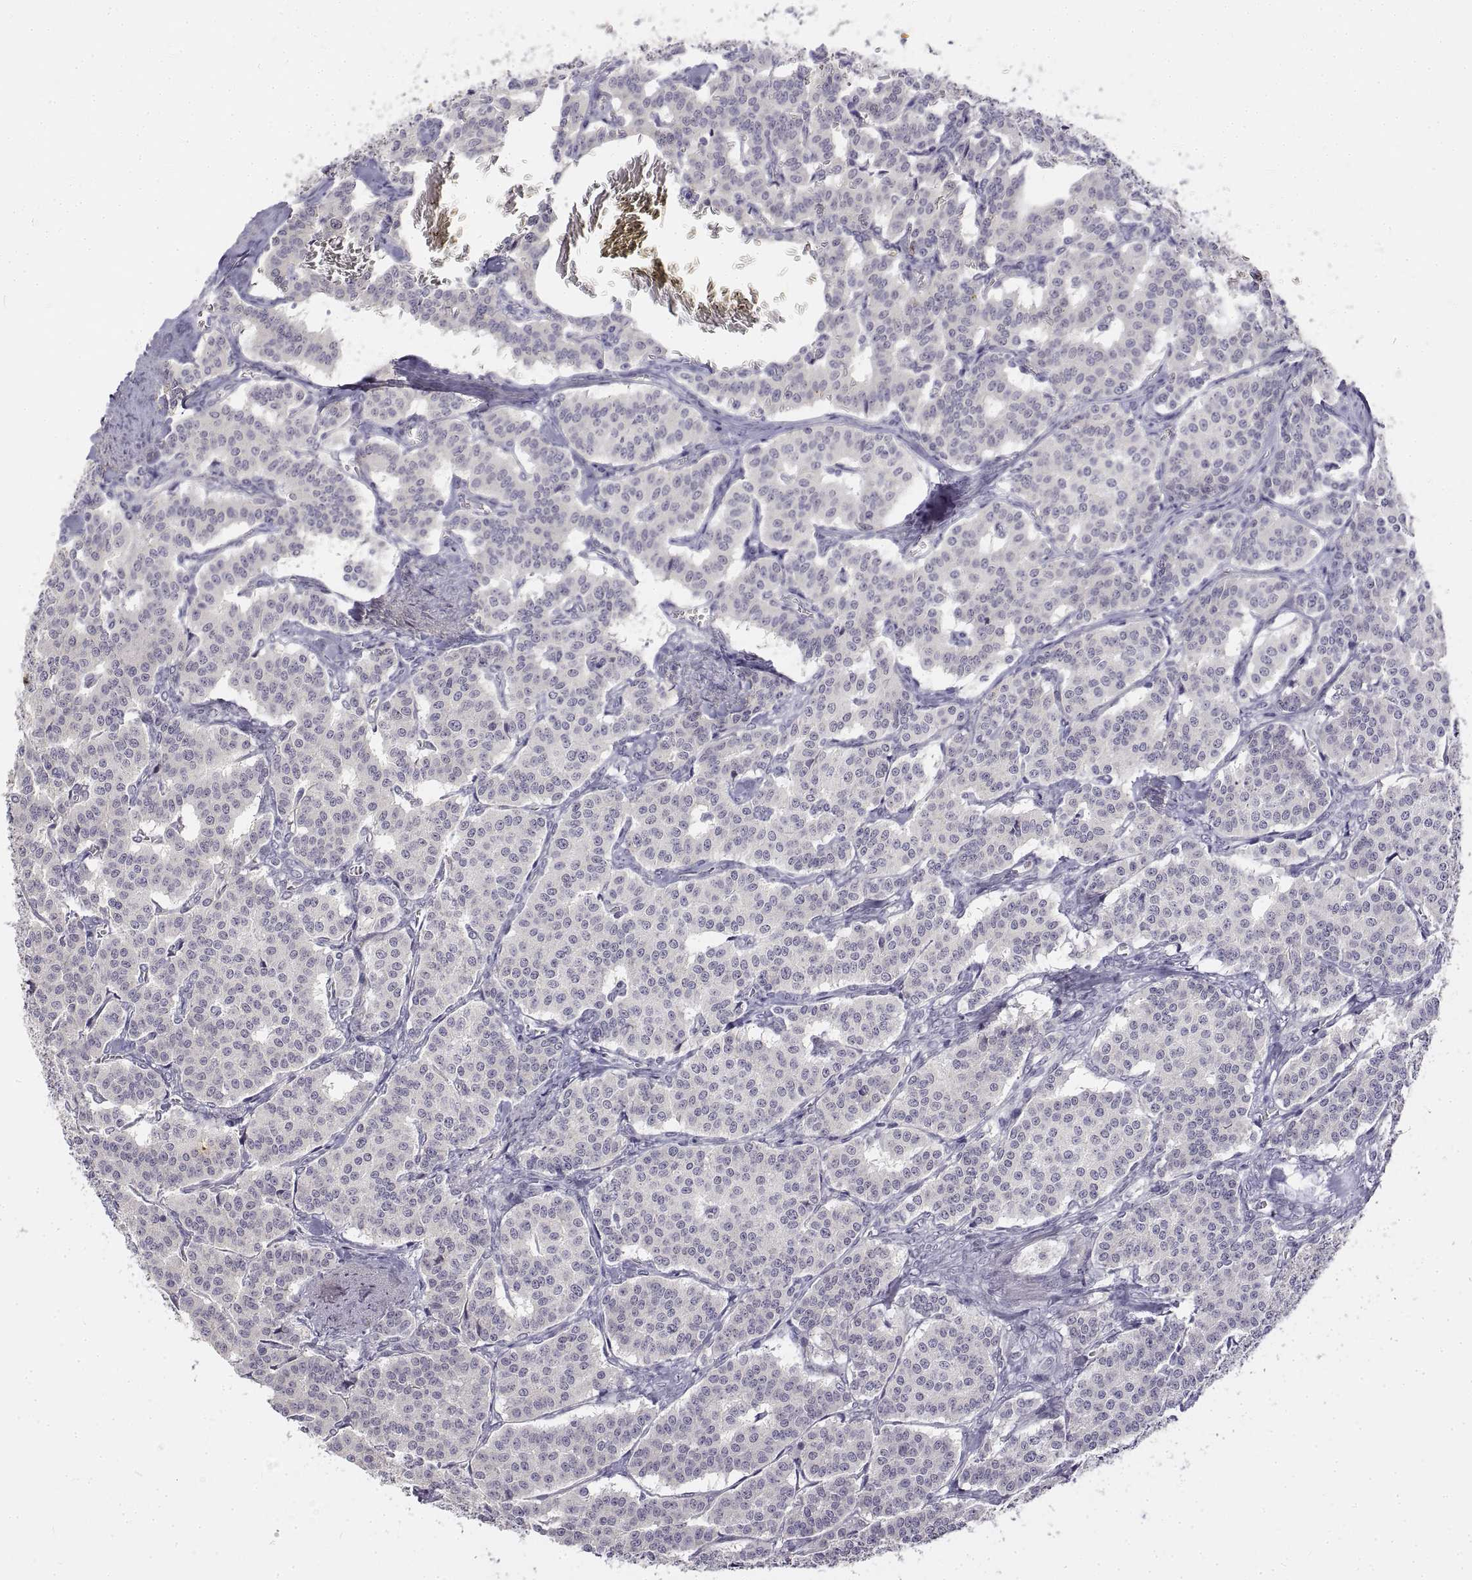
{"staining": {"intensity": "negative", "quantity": "none", "location": "none"}, "tissue": "carcinoid", "cell_type": "Tumor cells", "image_type": "cancer", "snomed": [{"axis": "morphology", "description": "Carcinoid, malignant, NOS"}, {"axis": "topography", "description": "Lung"}], "caption": "Immunohistochemical staining of carcinoid displays no significant expression in tumor cells.", "gene": "ANO2", "patient": {"sex": "female", "age": 46}}